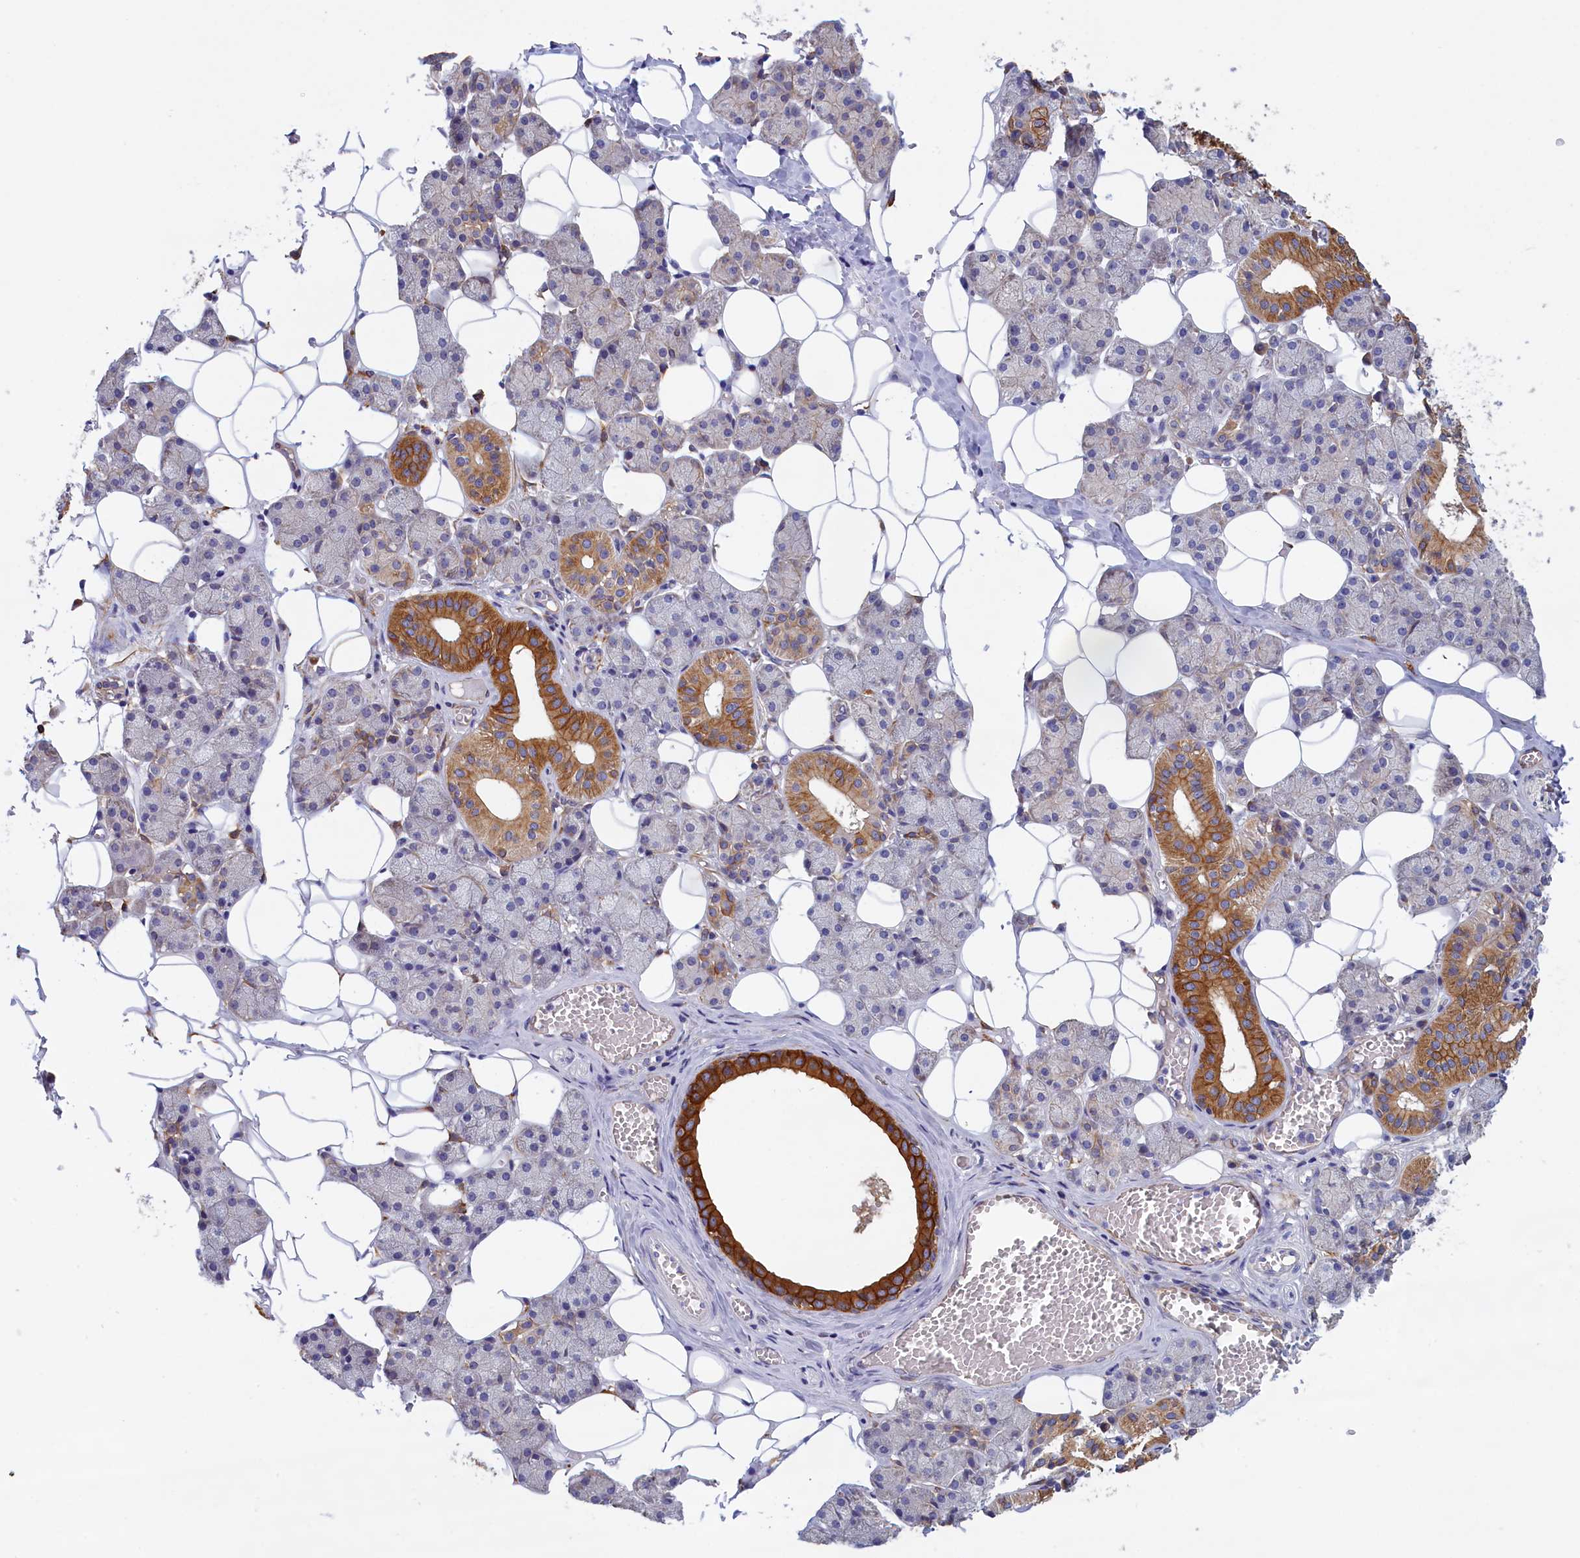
{"staining": {"intensity": "strong", "quantity": "<25%", "location": "cytoplasmic/membranous"}, "tissue": "salivary gland", "cell_type": "Glandular cells", "image_type": "normal", "snomed": [{"axis": "morphology", "description": "Normal tissue, NOS"}, {"axis": "topography", "description": "Salivary gland"}], "caption": "Approximately <25% of glandular cells in unremarkable salivary gland reveal strong cytoplasmic/membranous protein positivity as visualized by brown immunohistochemical staining.", "gene": "COL19A1", "patient": {"sex": "female", "age": 33}}